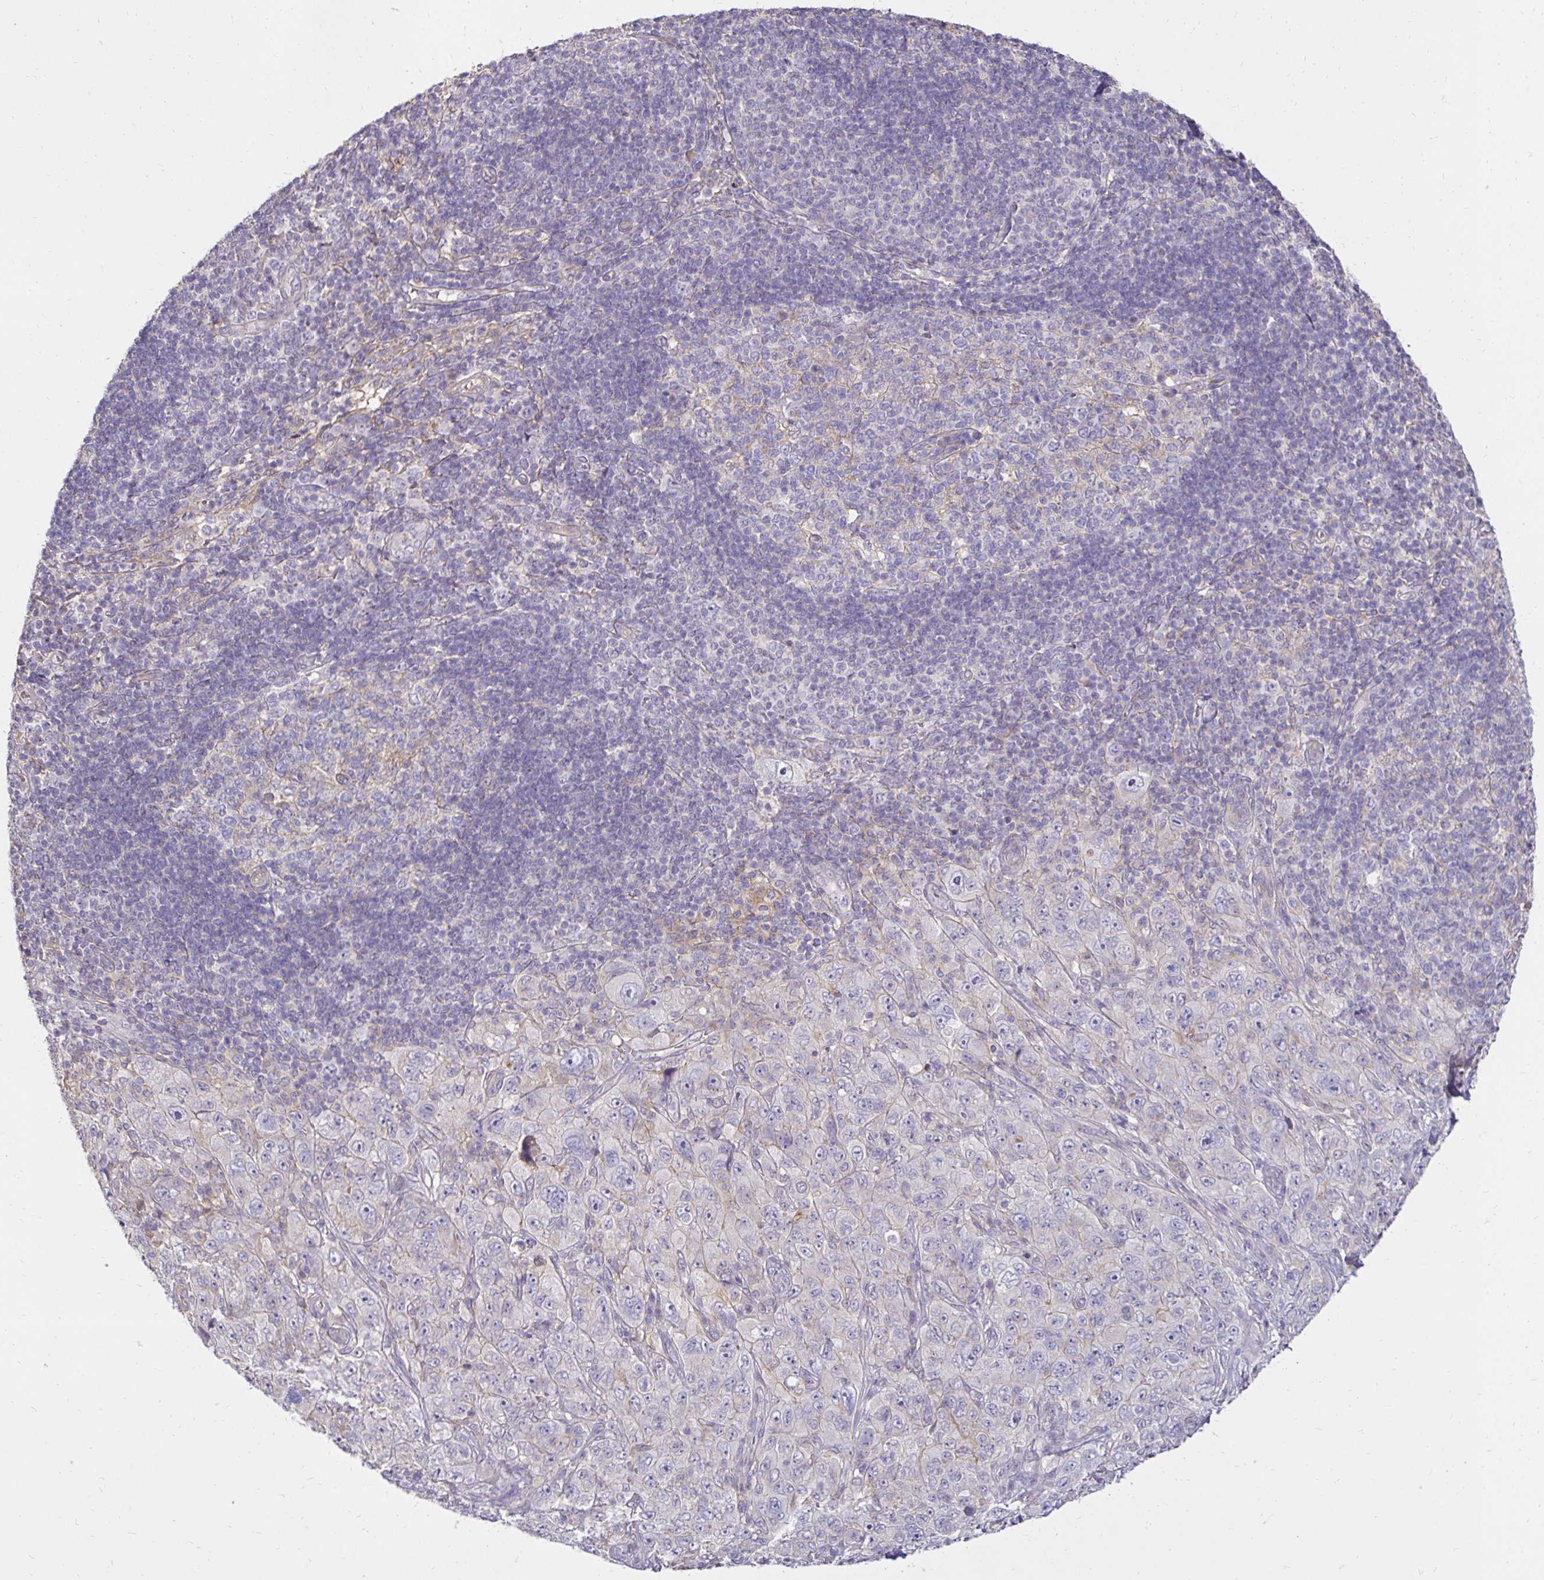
{"staining": {"intensity": "negative", "quantity": "none", "location": "none"}, "tissue": "pancreatic cancer", "cell_type": "Tumor cells", "image_type": "cancer", "snomed": [{"axis": "morphology", "description": "Adenocarcinoma, NOS"}, {"axis": "topography", "description": "Pancreas"}], "caption": "Immunohistochemical staining of pancreatic cancer reveals no significant staining in tumor cells.", "gene": "PNPLA3", "patient": {"sex": "male", "age": 68}}